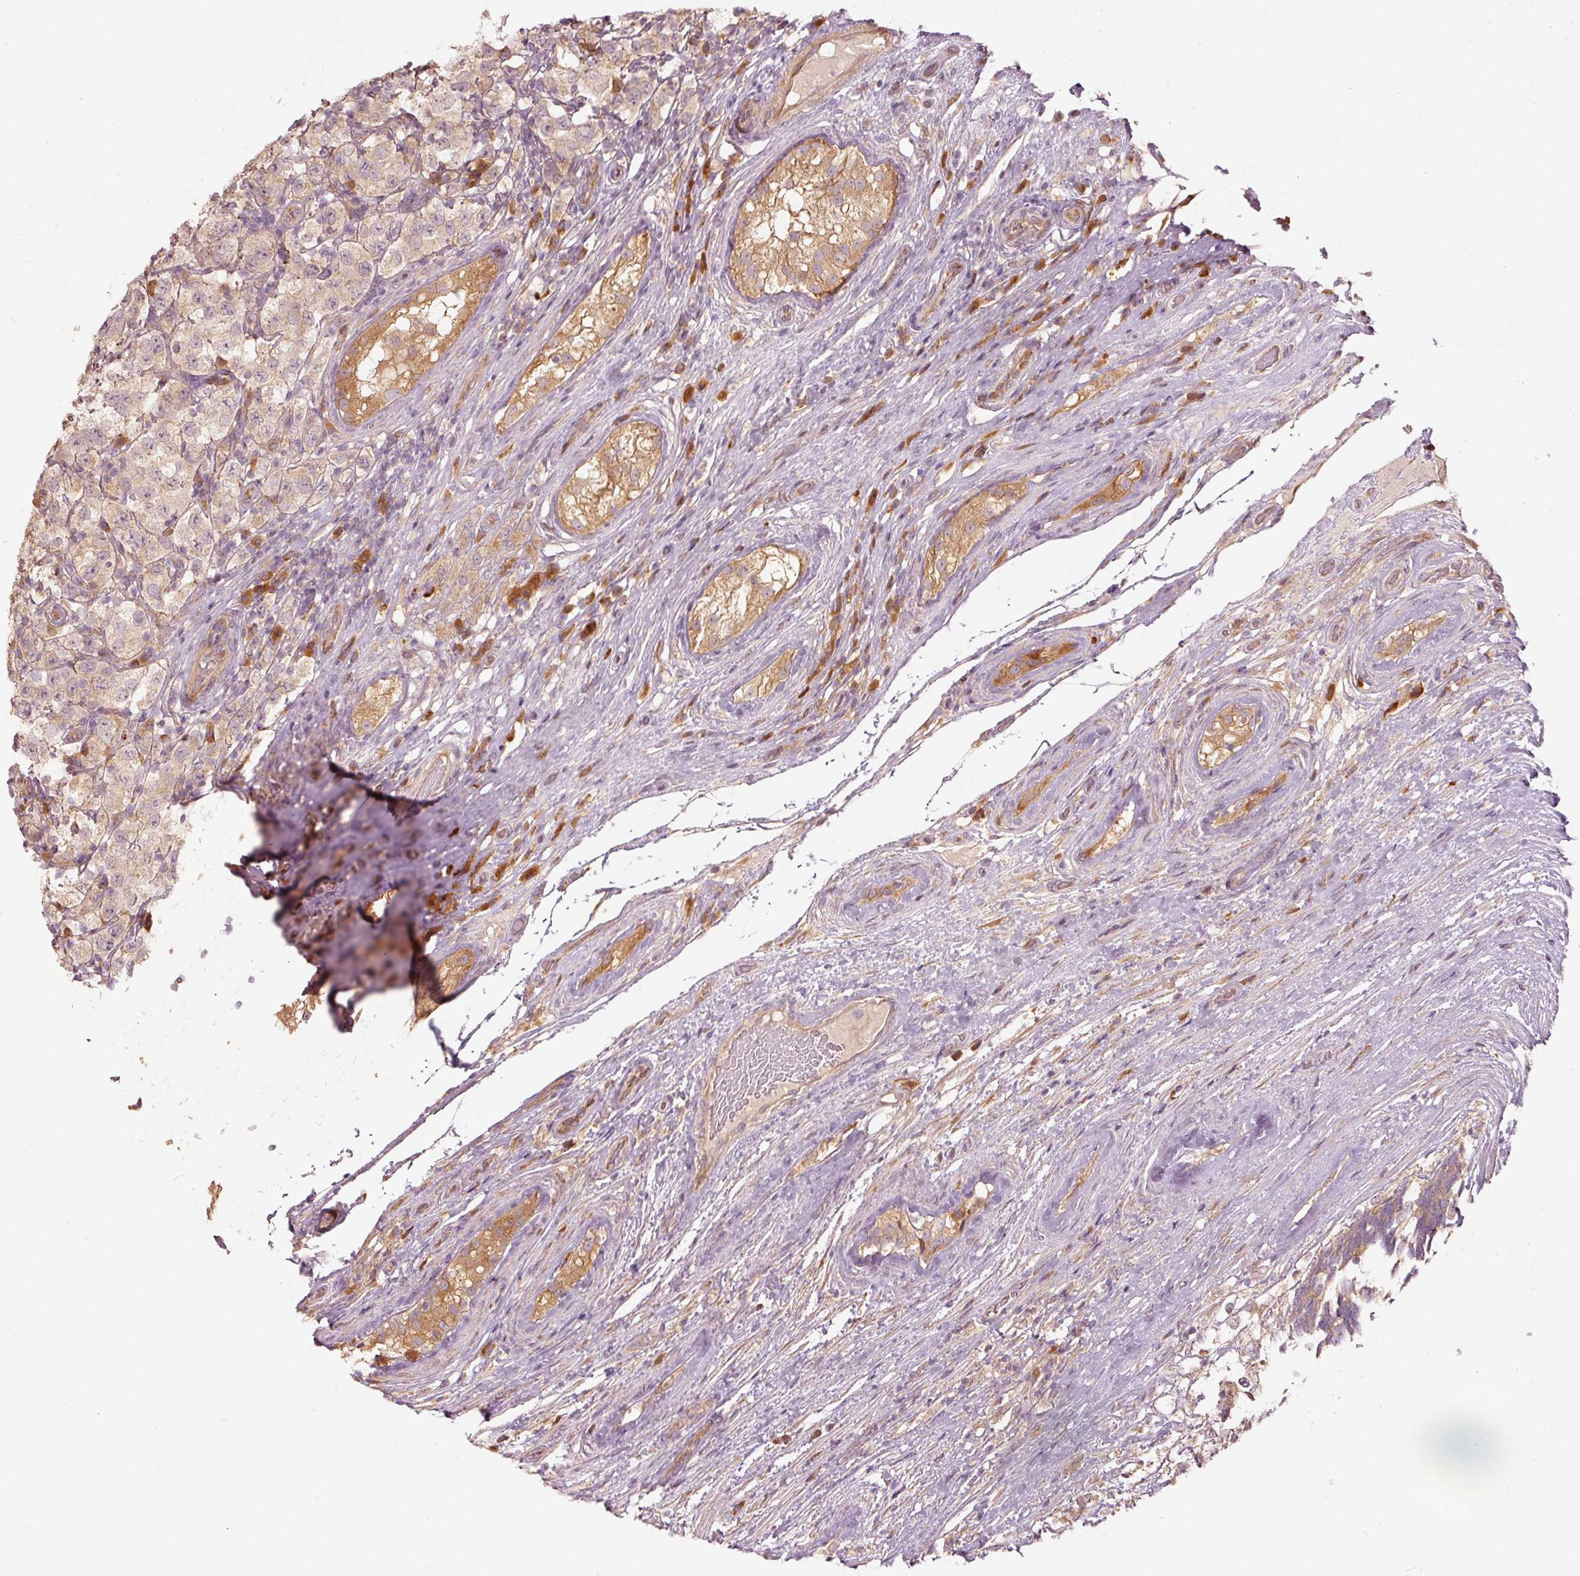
{"staining": {"intensity": "weak", "quantity": "25%-75%", "location": "cytoplasmic/membranous"}, "tissue": "testis cancer", "cell_type": "Tumor cells", "image_type": "cancer", "snomed": [{"axis": "morphology", "description": "Seminoma, NOS"}, {"axis": "morphology", "description": "Carcinoma, Embryonal, NOS"}, {"axis": "topography", "description": "Testis"}], "caption": "DAB immunohistochemical staining of testis cancer shows weak cytoplasmic/membranous protein staining in approximately 25%-75% of tumor cells.", "gene": "MAP10", "patient": {"sex": "male", "age": 41}}